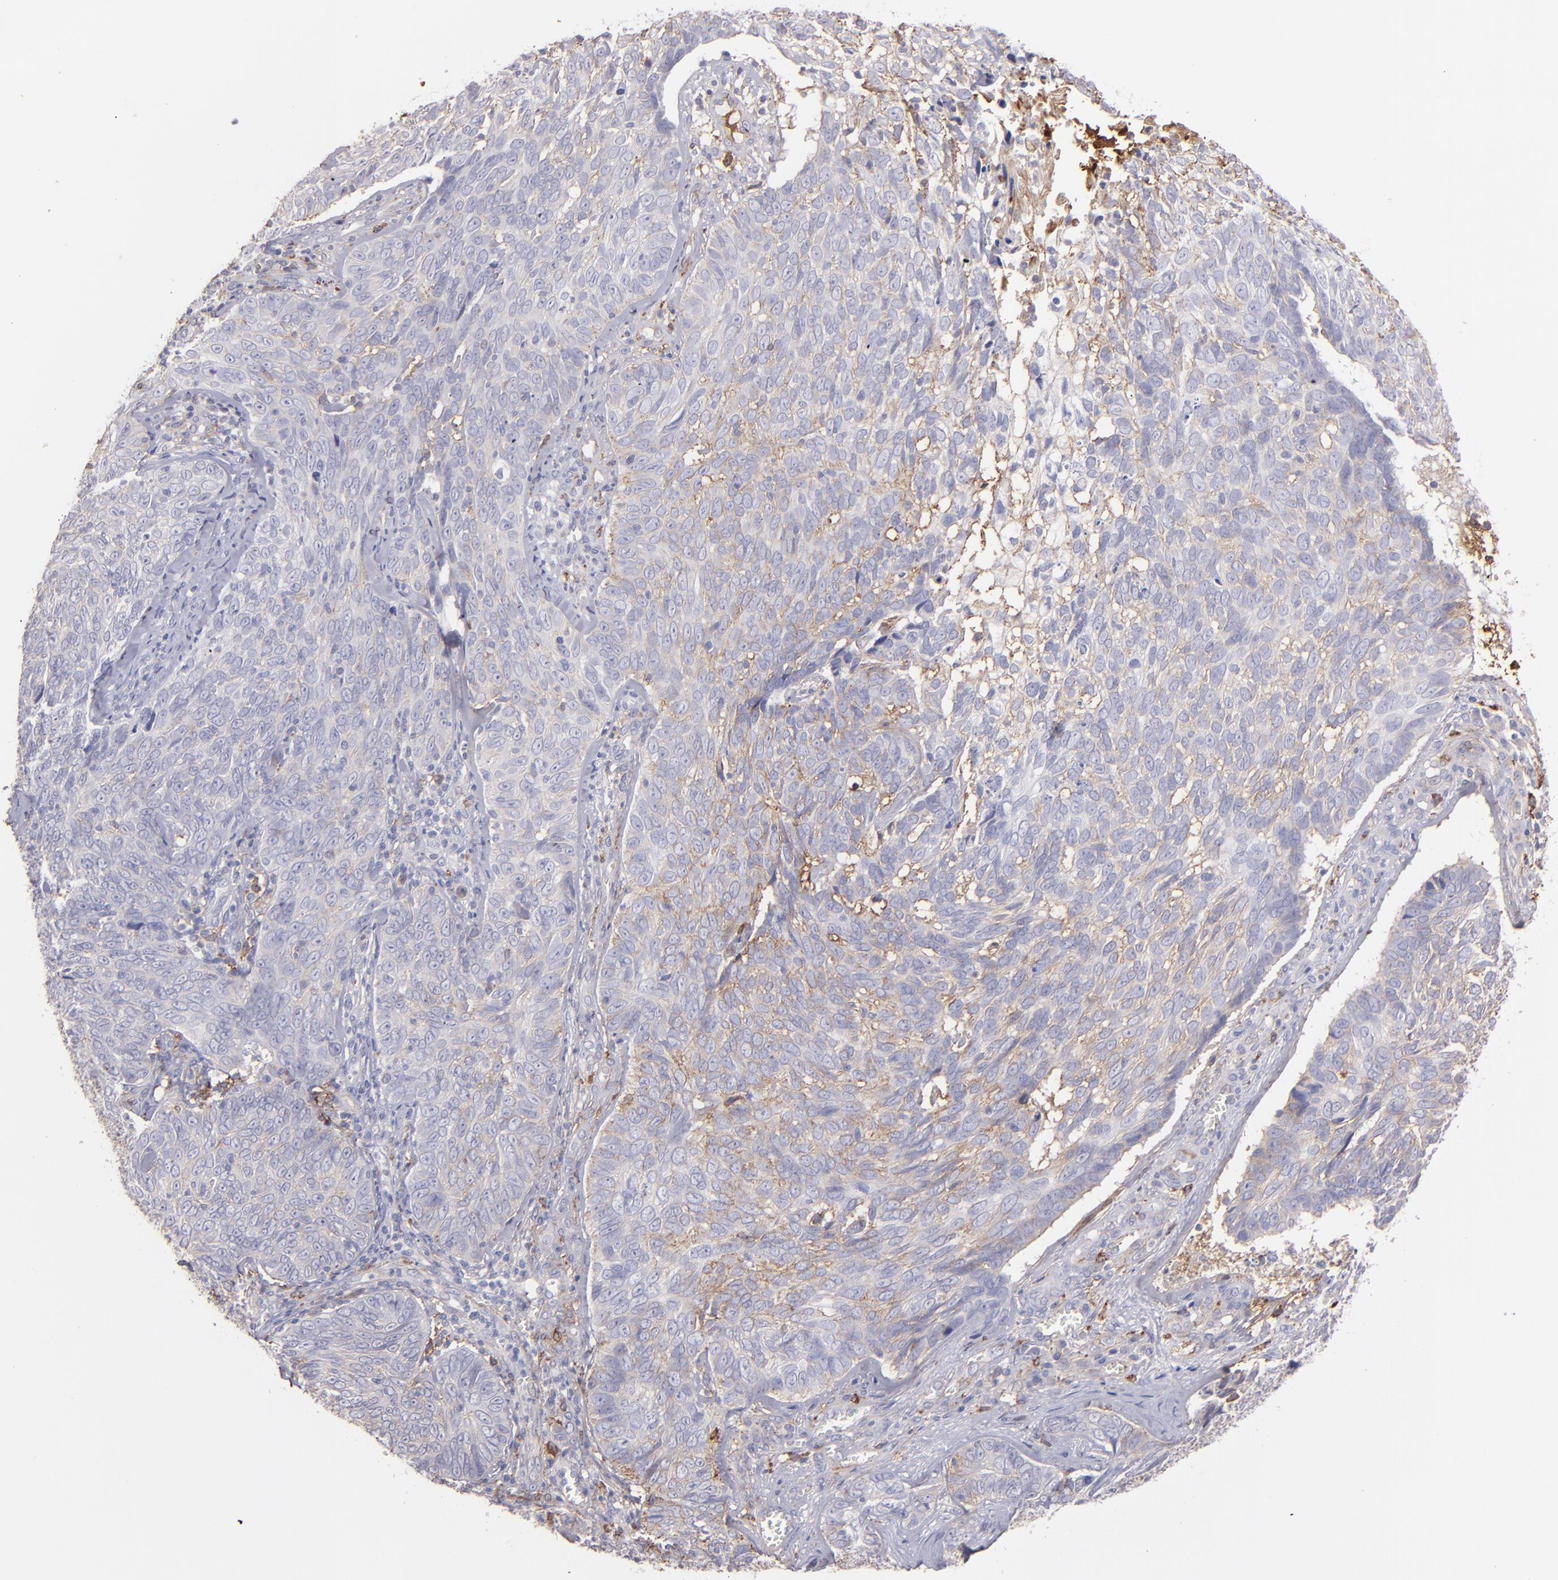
{"staining": {"intensity": "weak", "quantity": "<25%", "location": "cytoplasmic/membranous"}, "tissue": "skin cancer", "cell_type": "Tumor cells", "image_type": "cancer", "snomed": [{"axis": "morphology", "description": "Basal cell carcinoma"}, {"axis": "topography", "description": "Skin"}], "caption": "Immunohistochemistry image of human skin basal cell carcinoma stained for a protein (brown), which exhibits no expression in tumor cells.", "gene": "C1QA", "patient": {"sex": "male", "age": 72}}